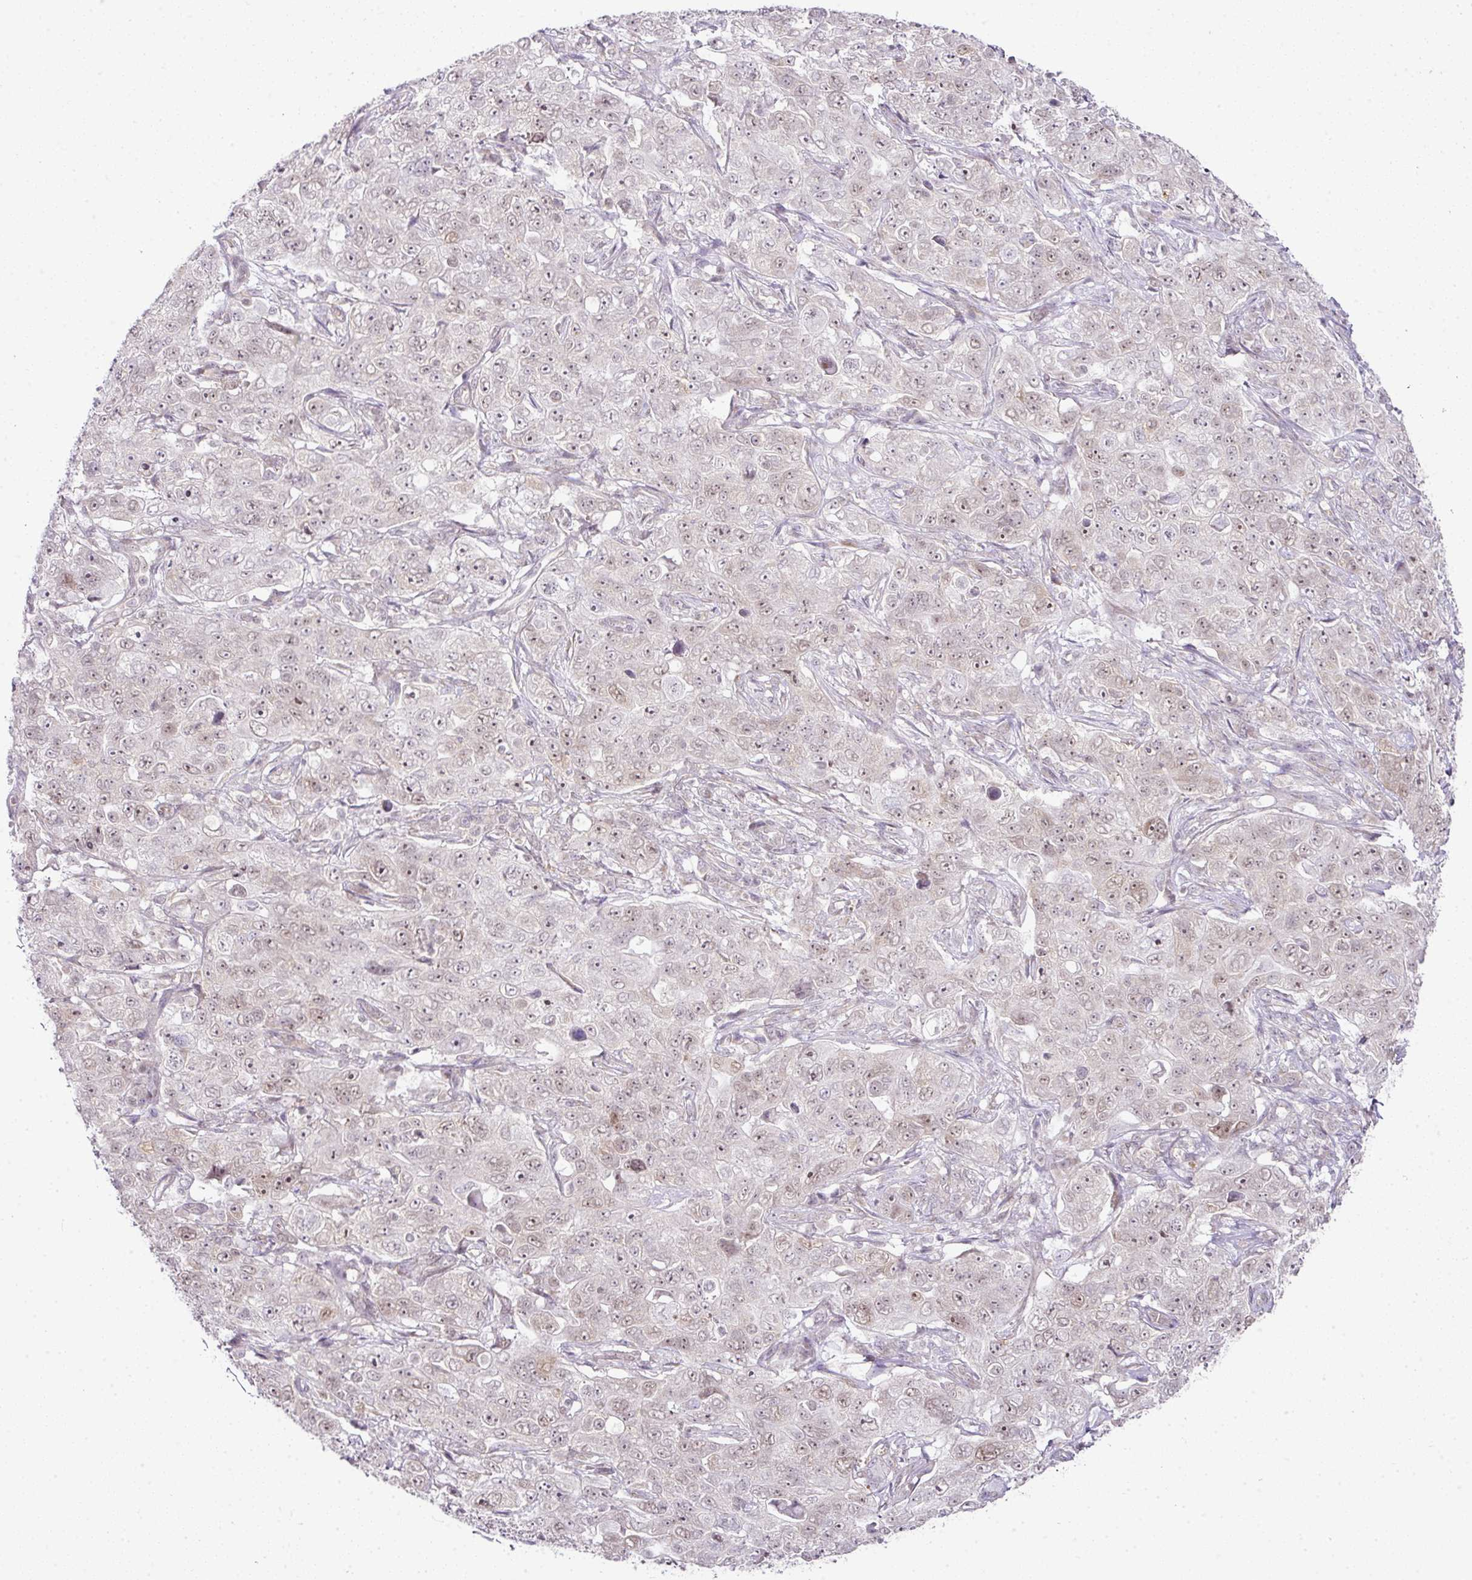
{"staining": {"intensity": "weak", "quantity": ">75%", "location": "nuclear"}, "tissue": "pancreatic cancer", "cell_type": "Tumor cells", "image_type": "cancer", "snomed": [{"axis": "morphology", "description": "Adenocarcinoma, NOS"}, {"axis": "topography", "description": "Pancreas"}], "caption": "The micrograph reveals staining of pancreatic cancer, revealing weak nuclear protein expression (brown color) within tumor cells.", "gene": "FAM32A", "patient": {"sex": "male", "age": 68}}